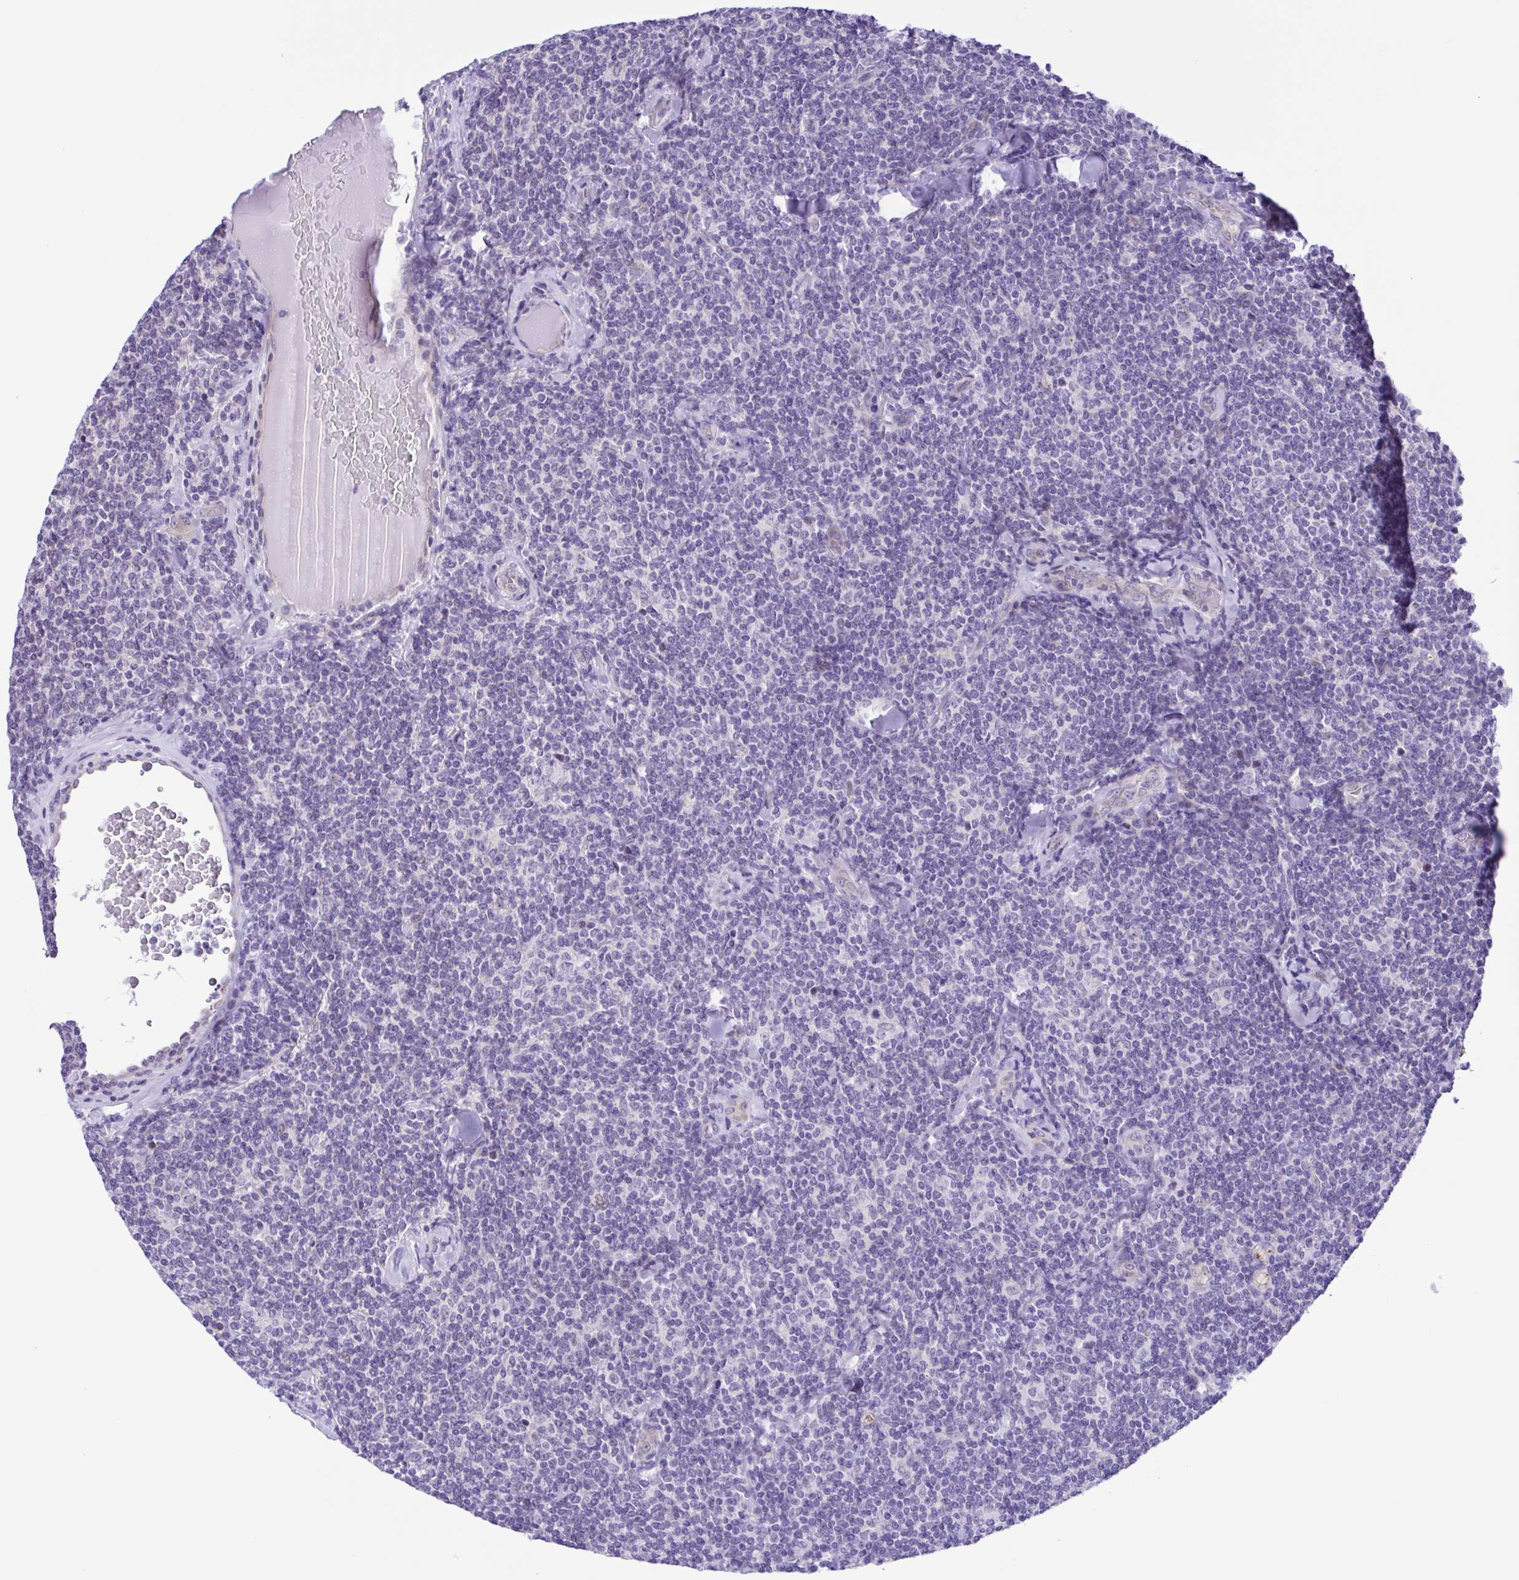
{"staining": {"intensity": "negative", "quantity": "none", "location": "none"}, "tissue": "lymphoma", "cell_type": "Tumor cells", "image_type": "cancer", "snomed": [{"axis": "morphology", "description": "Malignant lymphoma, non-Hodgkin's type, Low grade"}, {"axis": "topography", "description": "Lymph node"}], "caption": "Tumor cells show no significant protein staining in low-grade malignant lymphoma, non-Hodgkin's type. Nuclei are stained in blue.", "gene": "TGM3", "patient": {"sex": "female", "age": 56}}